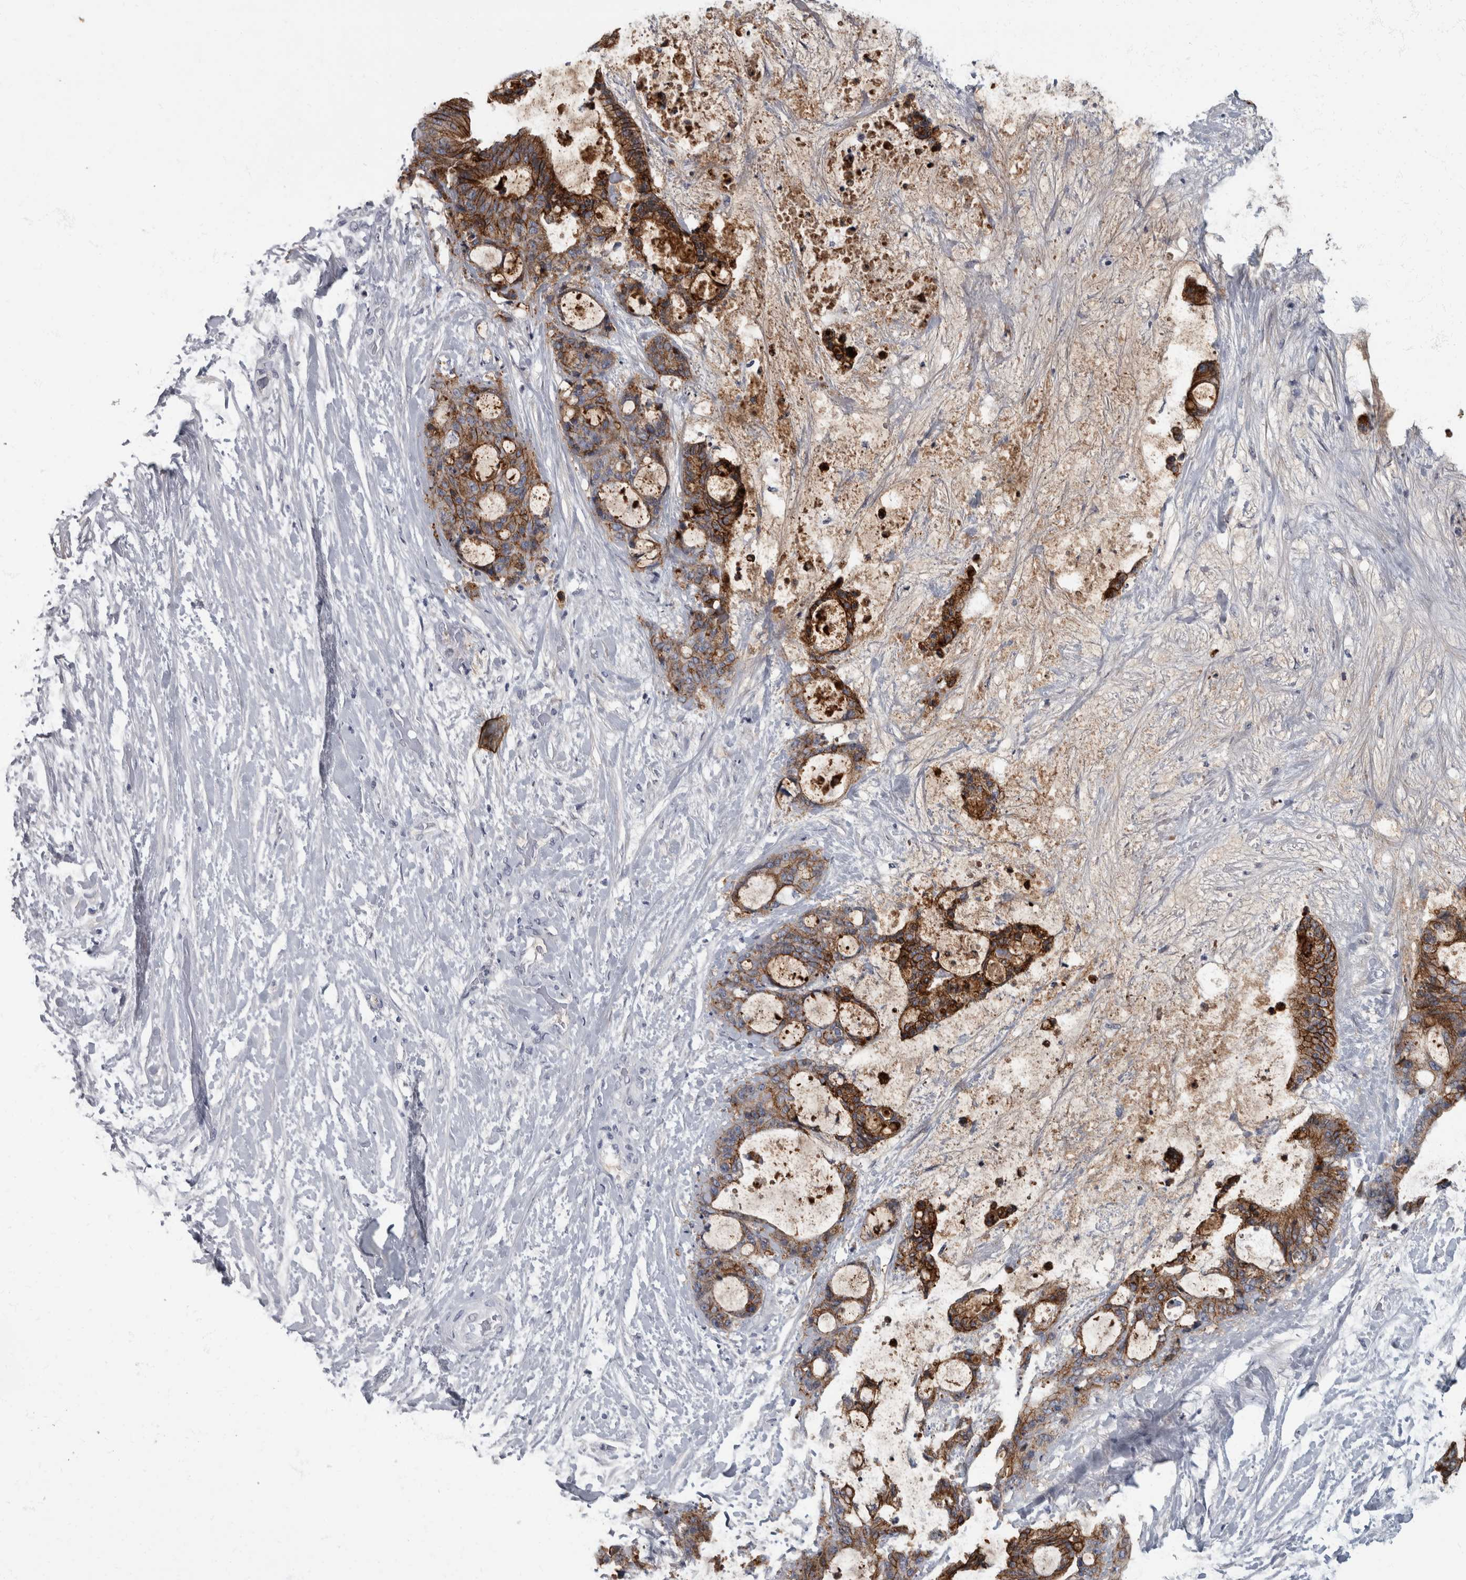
{"staining": {"intensity": "strong", "quantity": ">75%", "location": "cytoplasmic/membranous"}, "tissue": "liver cancer", "cell_type": "Tumor cells", "image_type": "cancer", "snomed": [{"axis": "morphology", "description": "Cholangiocarcinoma"}, {"axis": "topography", "description": "Liver"}], "caption": "A micrograph of human cholangiocarcinoma (liver) stained for a protein shows strong cytoplasmic/membranous brown staining in tumor cells. (Brightfield microscopy of DAB IHC at high magnification).", "gene": "DSG2", "patient": {"sex": "female", "age": 73}}